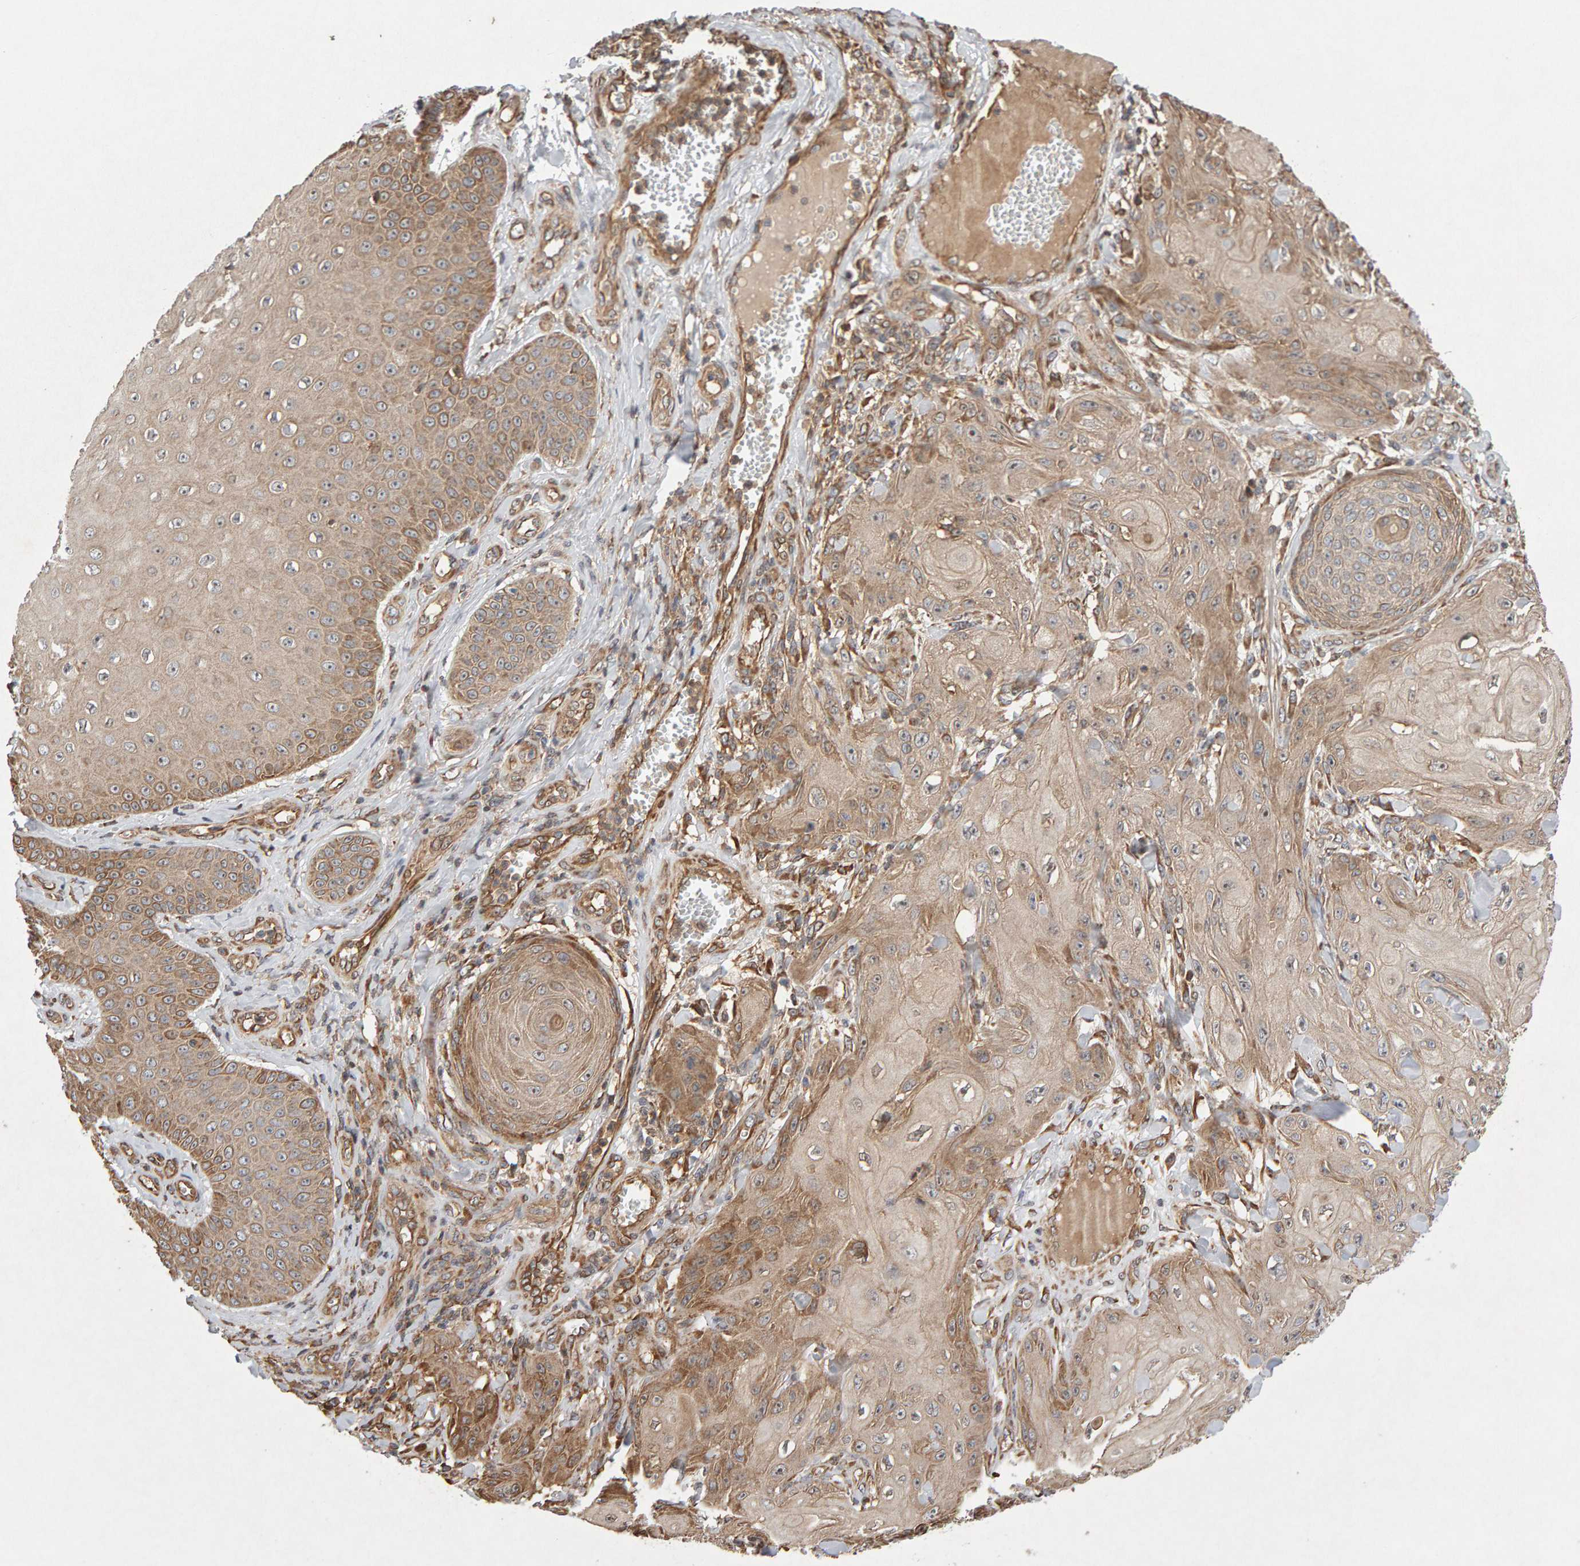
{"staining": {"intensity": "moderate", "quantity": "<25%", "location": "cytoplasmic/membranous"}, "tissue": "skin cancer", "cell_type": "Tumor cells", "image_type": "cancer", "snomed": [{"axis": "morphology", "description": "Squamous cell carcinoma, NOS"}, {"axis": "topography", "description": "Skin"}], "caption": "Protein expression analysis of human skin squamous cell carcinoma reveals moderate cytoplasmic/membranous staining in approximately <25% of tumor cells. (Stains: DAB in brown, nuclei in blue, Microscopy: brightfield microscopy at high magnification).", "gene": "LZTS1", "patient": {"sex": "male", "age": 74}}